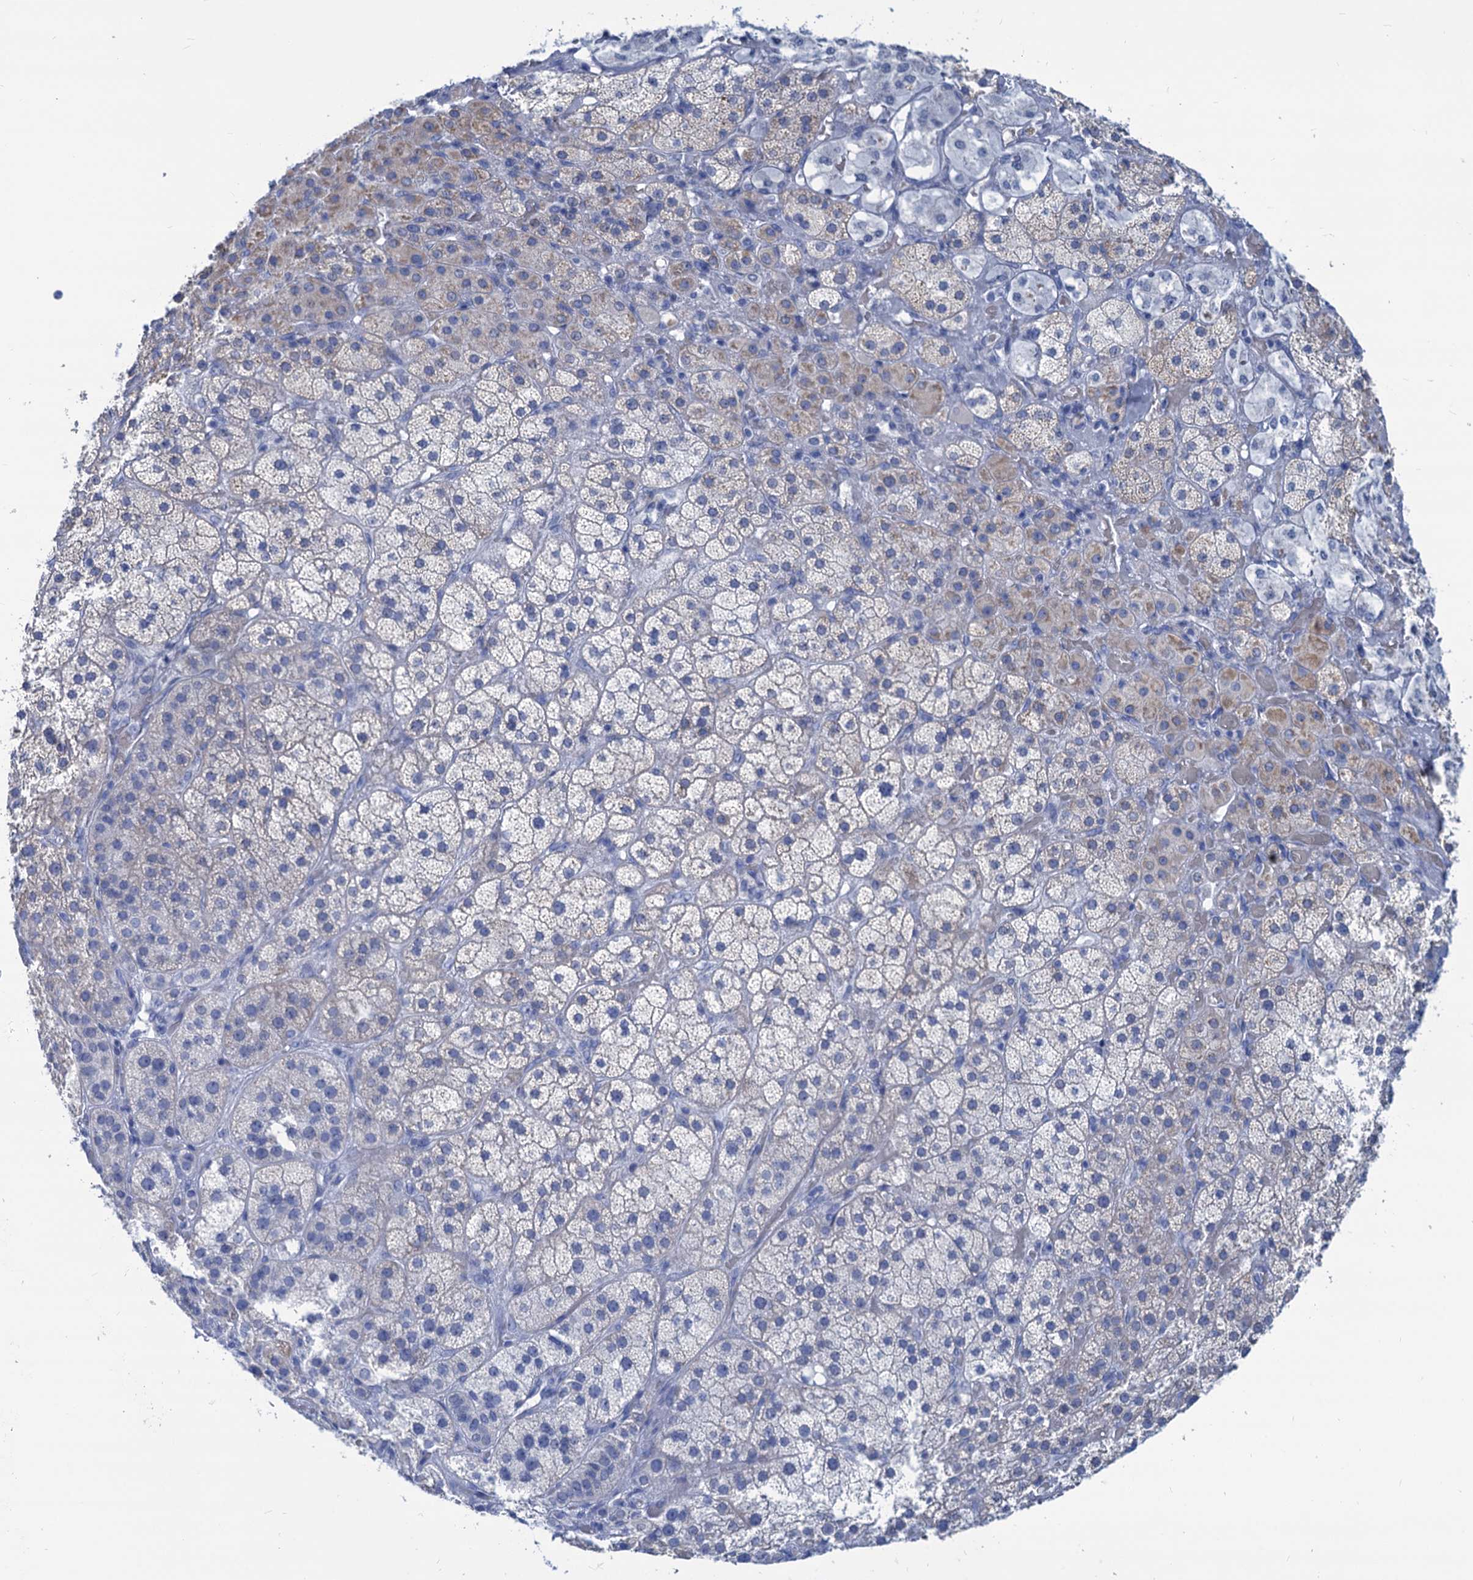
{"staining": {"intensity": "weak", "quantity": "<25%", "location": "cytoplasmic/membranous"}, "tissue": "adrenal gland", "cell_type": "Glandular cells", "image_type": "normal", "snomed": [{"axis": "morphology", "description": "Normal tissue, NOS"}, {"axis": "topography", "description": "Adrenal gland"}], "caption": "This micrograph is of unremarkable adrenal gland stained with immunohistochemistry to label a protein in brown with the nuclei are counter-stained blue. There is no expression in glandular cells. (DAB IHC, high magnification).", "gene": "CABYR", "patient": {"sex": "male", "age": 57}}